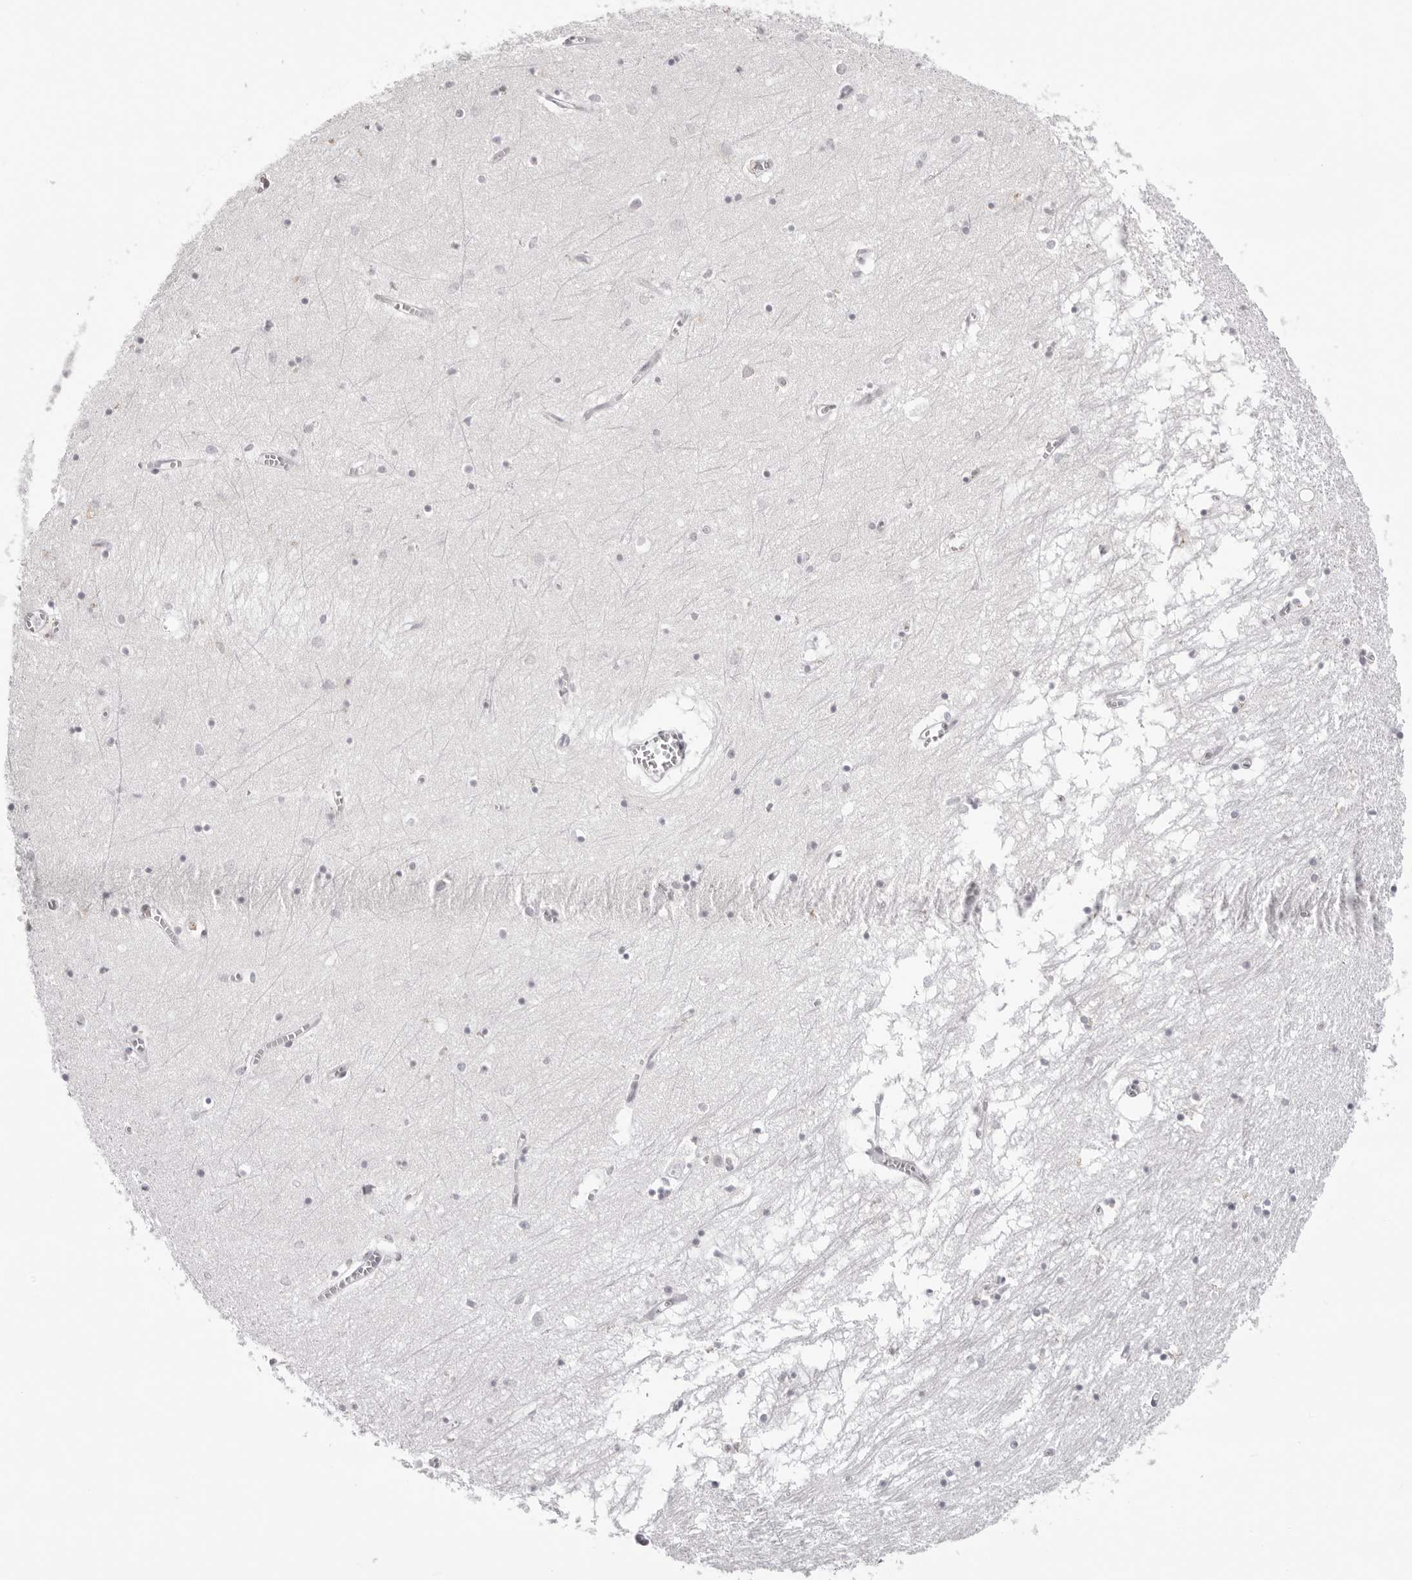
{"staining": {"intensity": "negative", "quantity": "none", "location": "none"}, "tissue": "hippocampus", "cell_type": "Glial cells", "image_type": "normal", "snomed": [{"axis": "morphology", "description": "Normal tissue, NOS"}, {"axis": "topography", "description": "Hippocampus"}], "caption": "Immunohistochemistry (IHC) of unremarkable human hippocampus displays no positivity in glial cells. (DAB immunohistochemistry (IHC) visualized using brightfield microscopy, high magnification).", "gene": "NTPCR", "patient": {"sex": "male", "age": 70}}